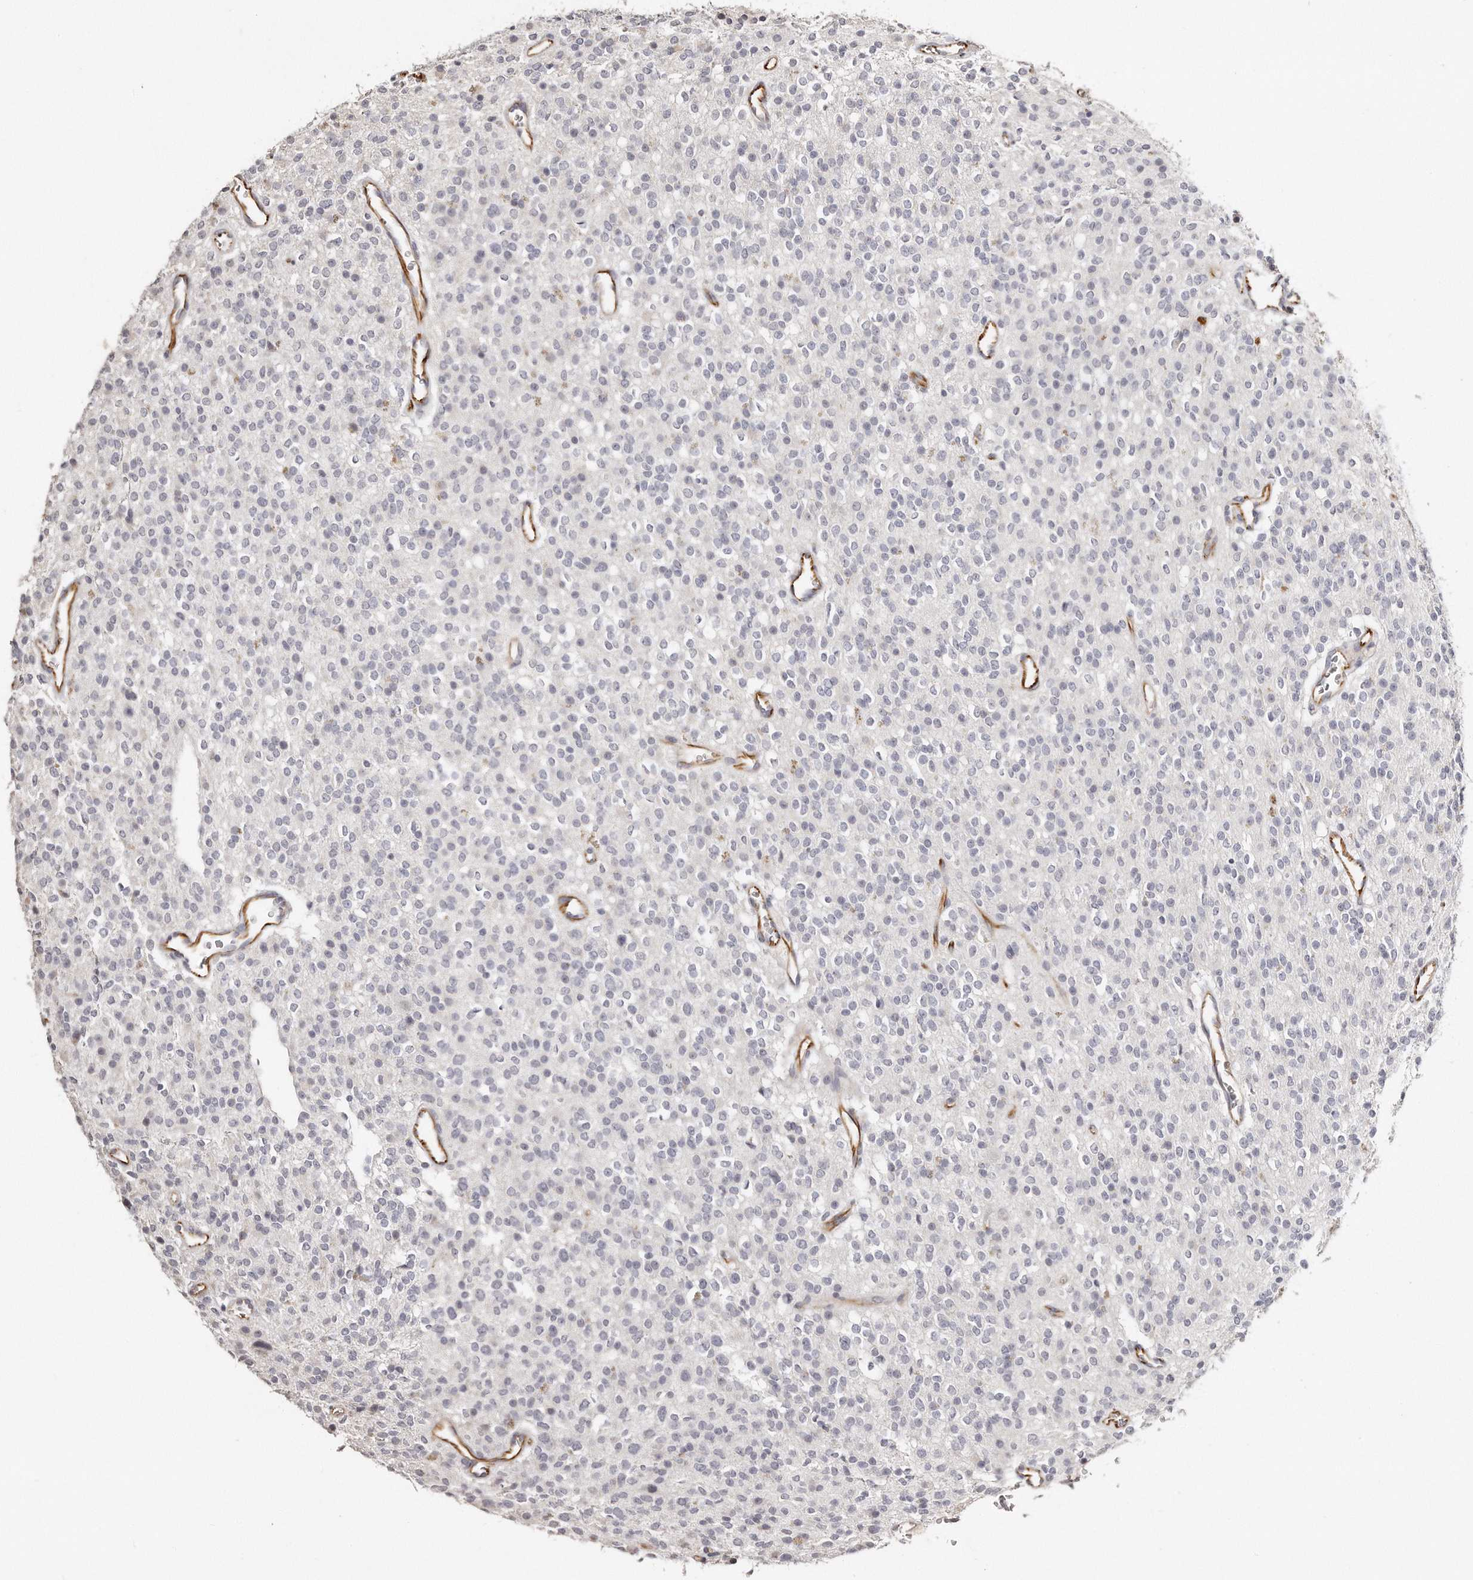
{"staining": {"intensity": "negative", "quantity": "none", "location": "none"}, "tissue": "glioma", "cell_type": "Tumor cells", "image_type": "cancer", "snomed": [{"axis": "morphology", "description": "Glioma, malignant, High grade"}, {"axis": "topography", "description": "Brain"}], "caption": "The IHC photomicrograph has no significant expression in tumor cells of malignant glioma (high-grade) tissue.", "gene": "ZYG11A", "patient": {"sex": "male", "age": 34}}